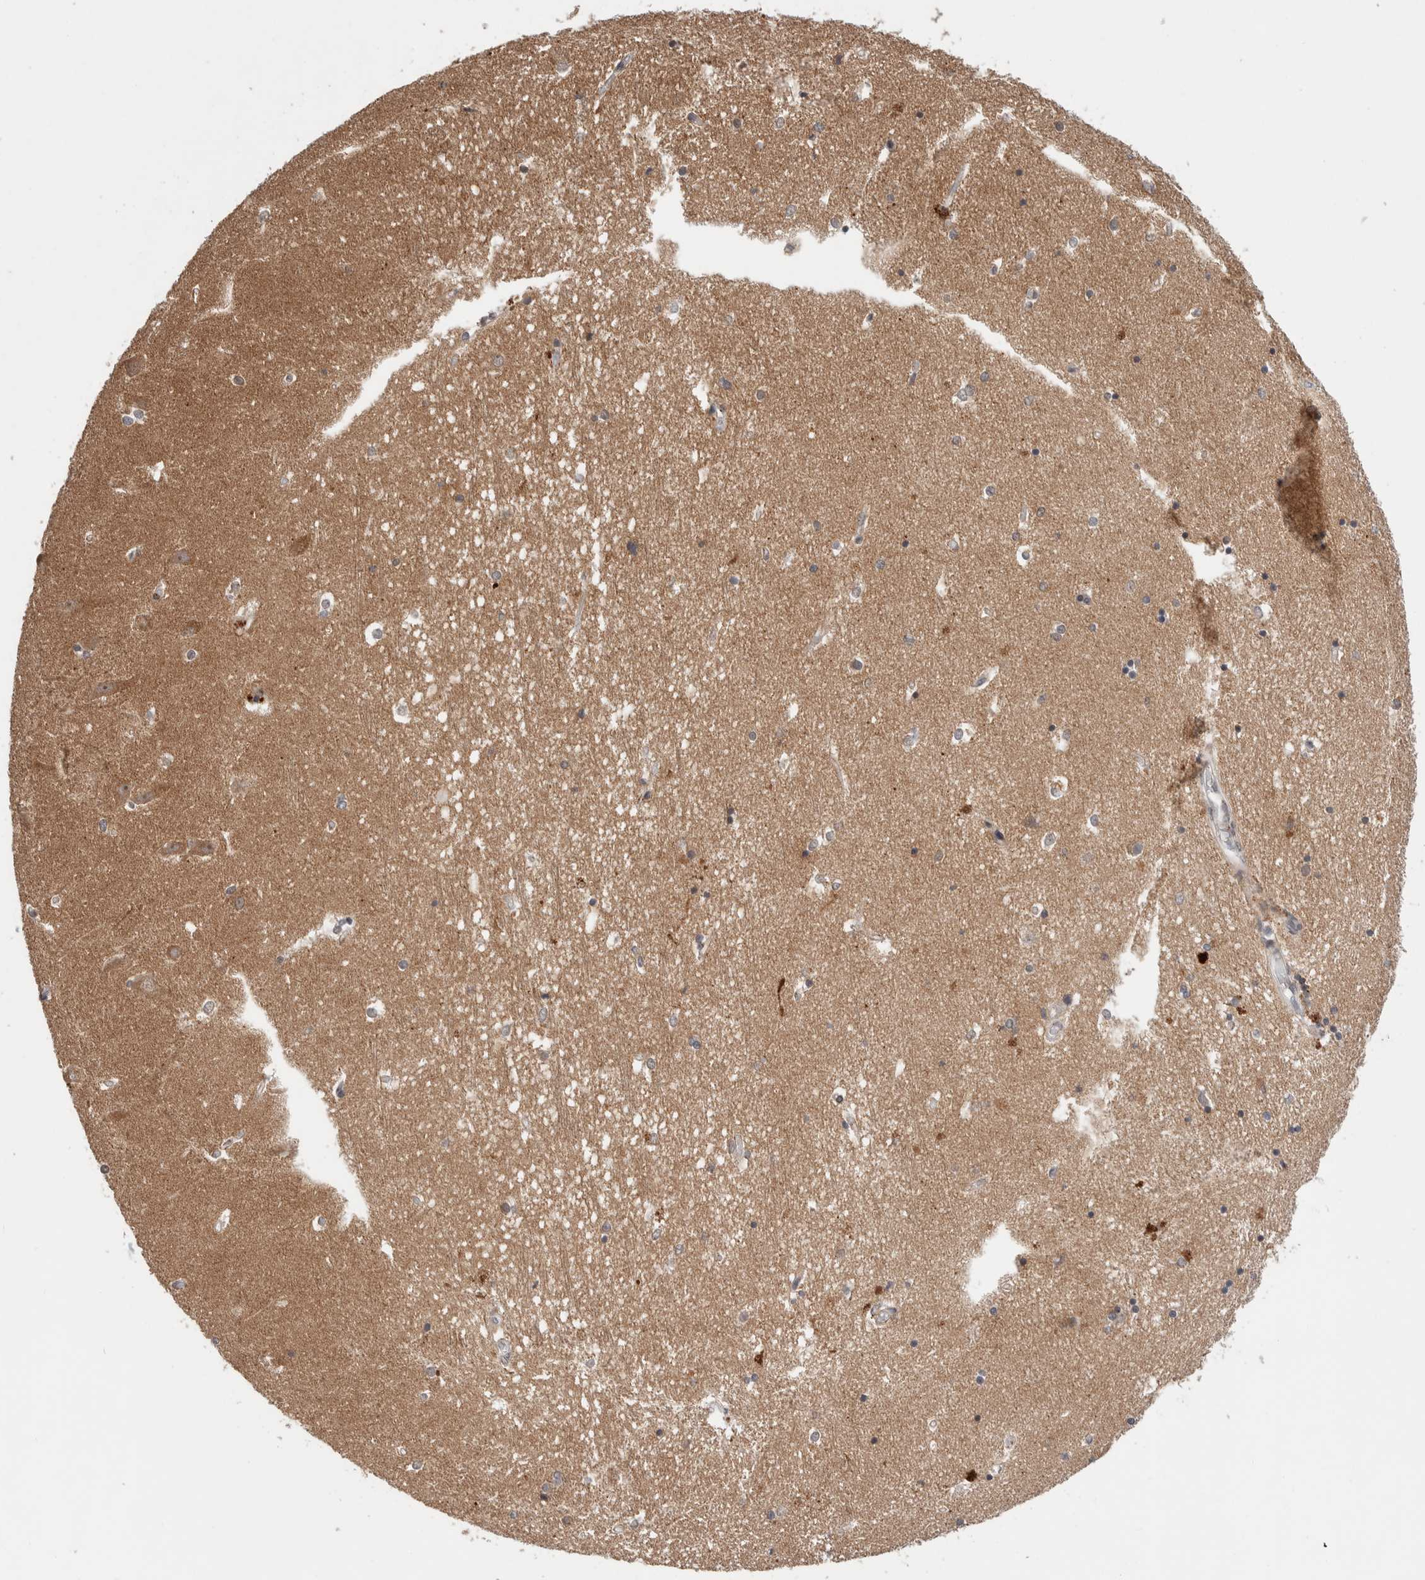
{"staining": {"intensity": "weak", "quantity": "<25%", "location": "cytoplasmic/membranous"}, "tissue": "hippocampus", "cell_type": "Glial cells", "image_type": "normal", "snomed": [{"axis": "morphology", "description": "Normal tissue, NOS"}, {"axis": "topography", "description": "Hippocampus"}], "caption": "The IHC micrograph has no significant positivity in glial cells of hippocampus. (DAB immunohistochemistry (IHC) visualized using brightfield microscopy, high magnification).", "gene": "KCNK1", "patient": {"sex": "male", "age": 45}}